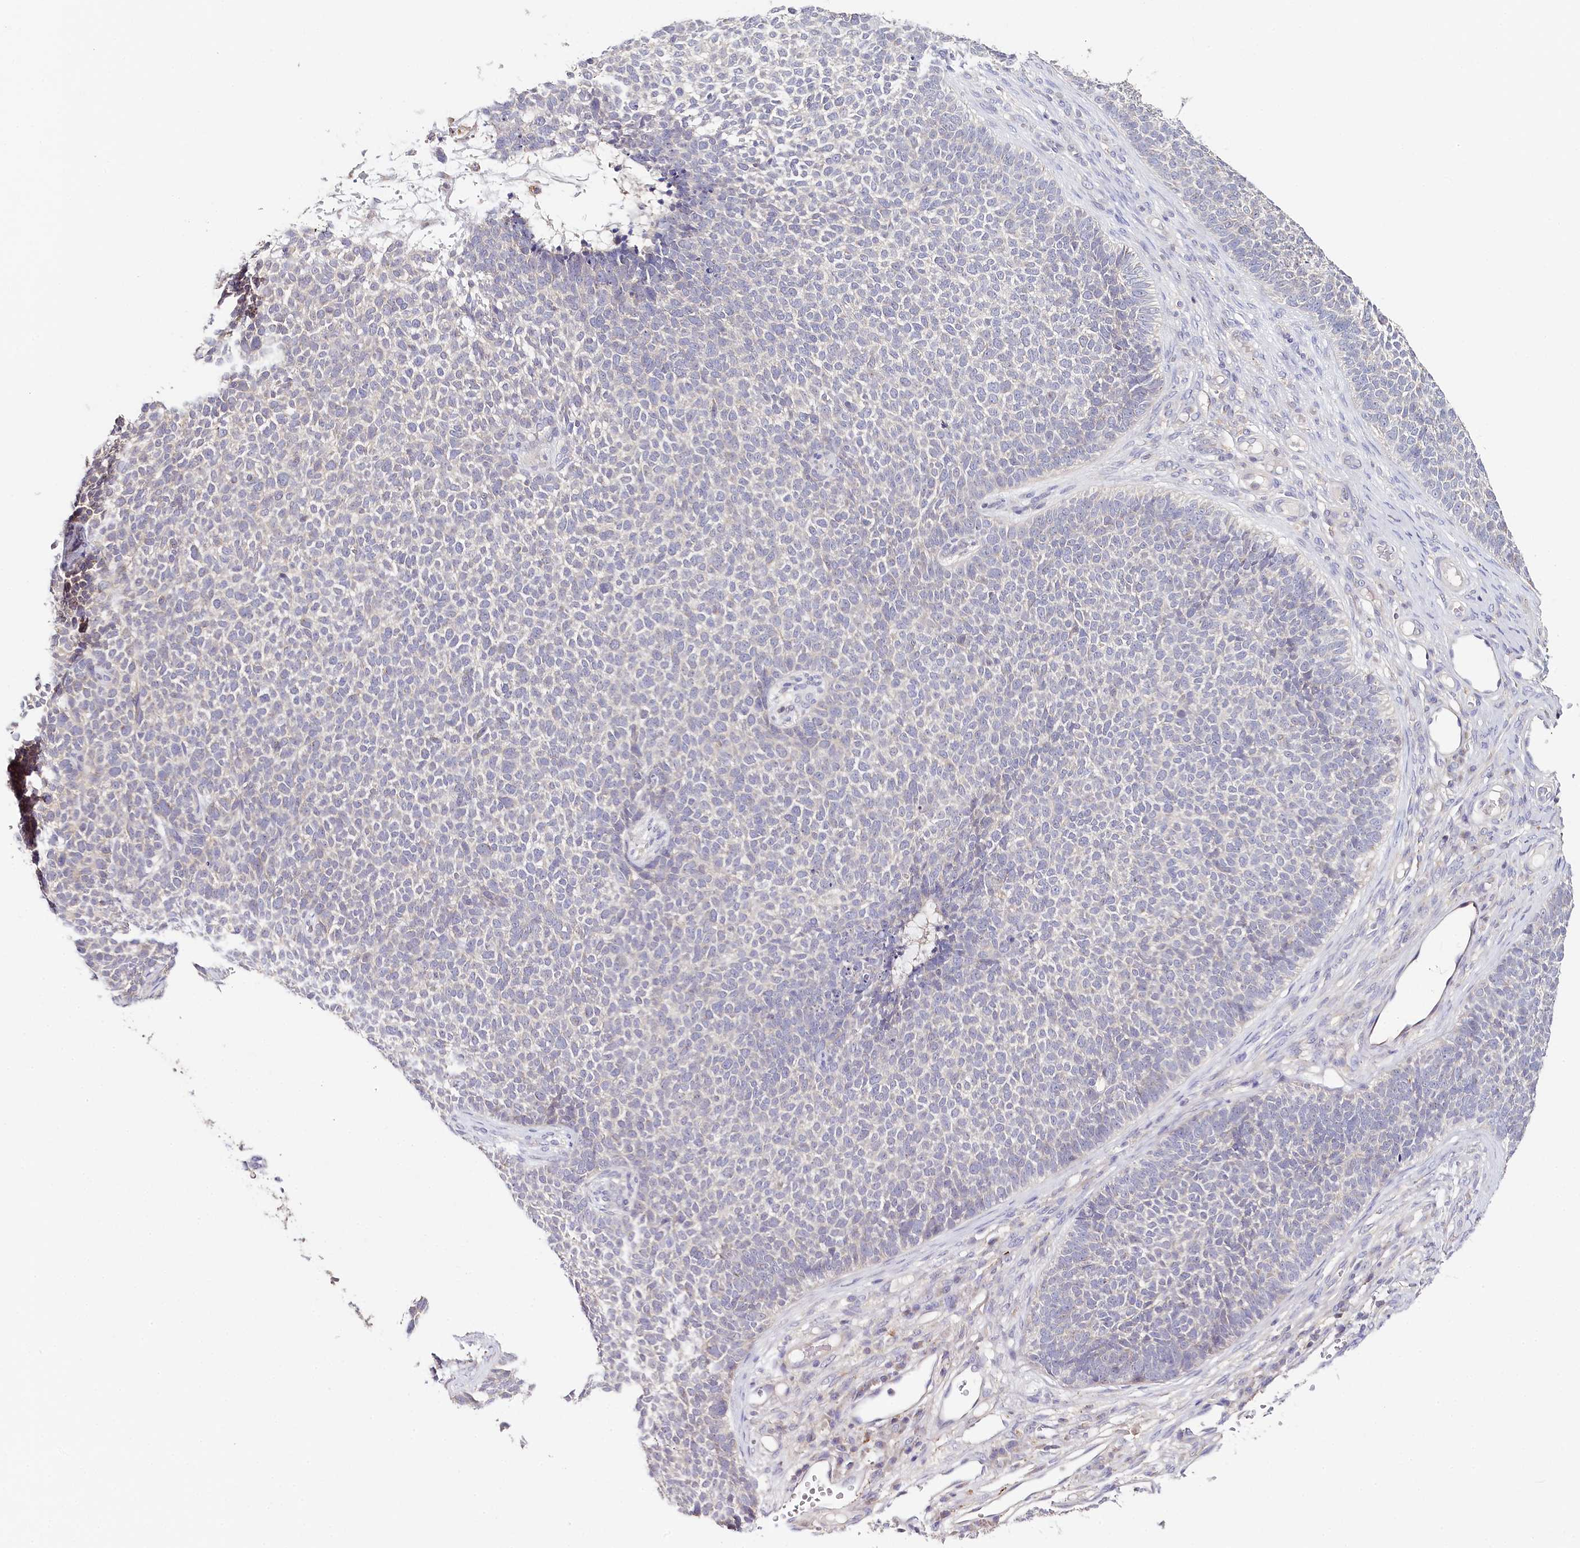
{"staining": {"intensity": "negative", "quantity": "none", "location": "none"}, "tissue": "skin cancer", "cell_type": "Tumor cells", "image_type": "cancer", "snomed": [{"axis": "morphology", "description": "Basal cell carcinoma"}, {"axis": "topography", "description": "Skin"}], "caption": "Tumor cells show no significant protein positivity in skin cancer (basal cell carcinoma).", "gene": "DAPK1", "patient": {"sex": "female", "age": 84}}